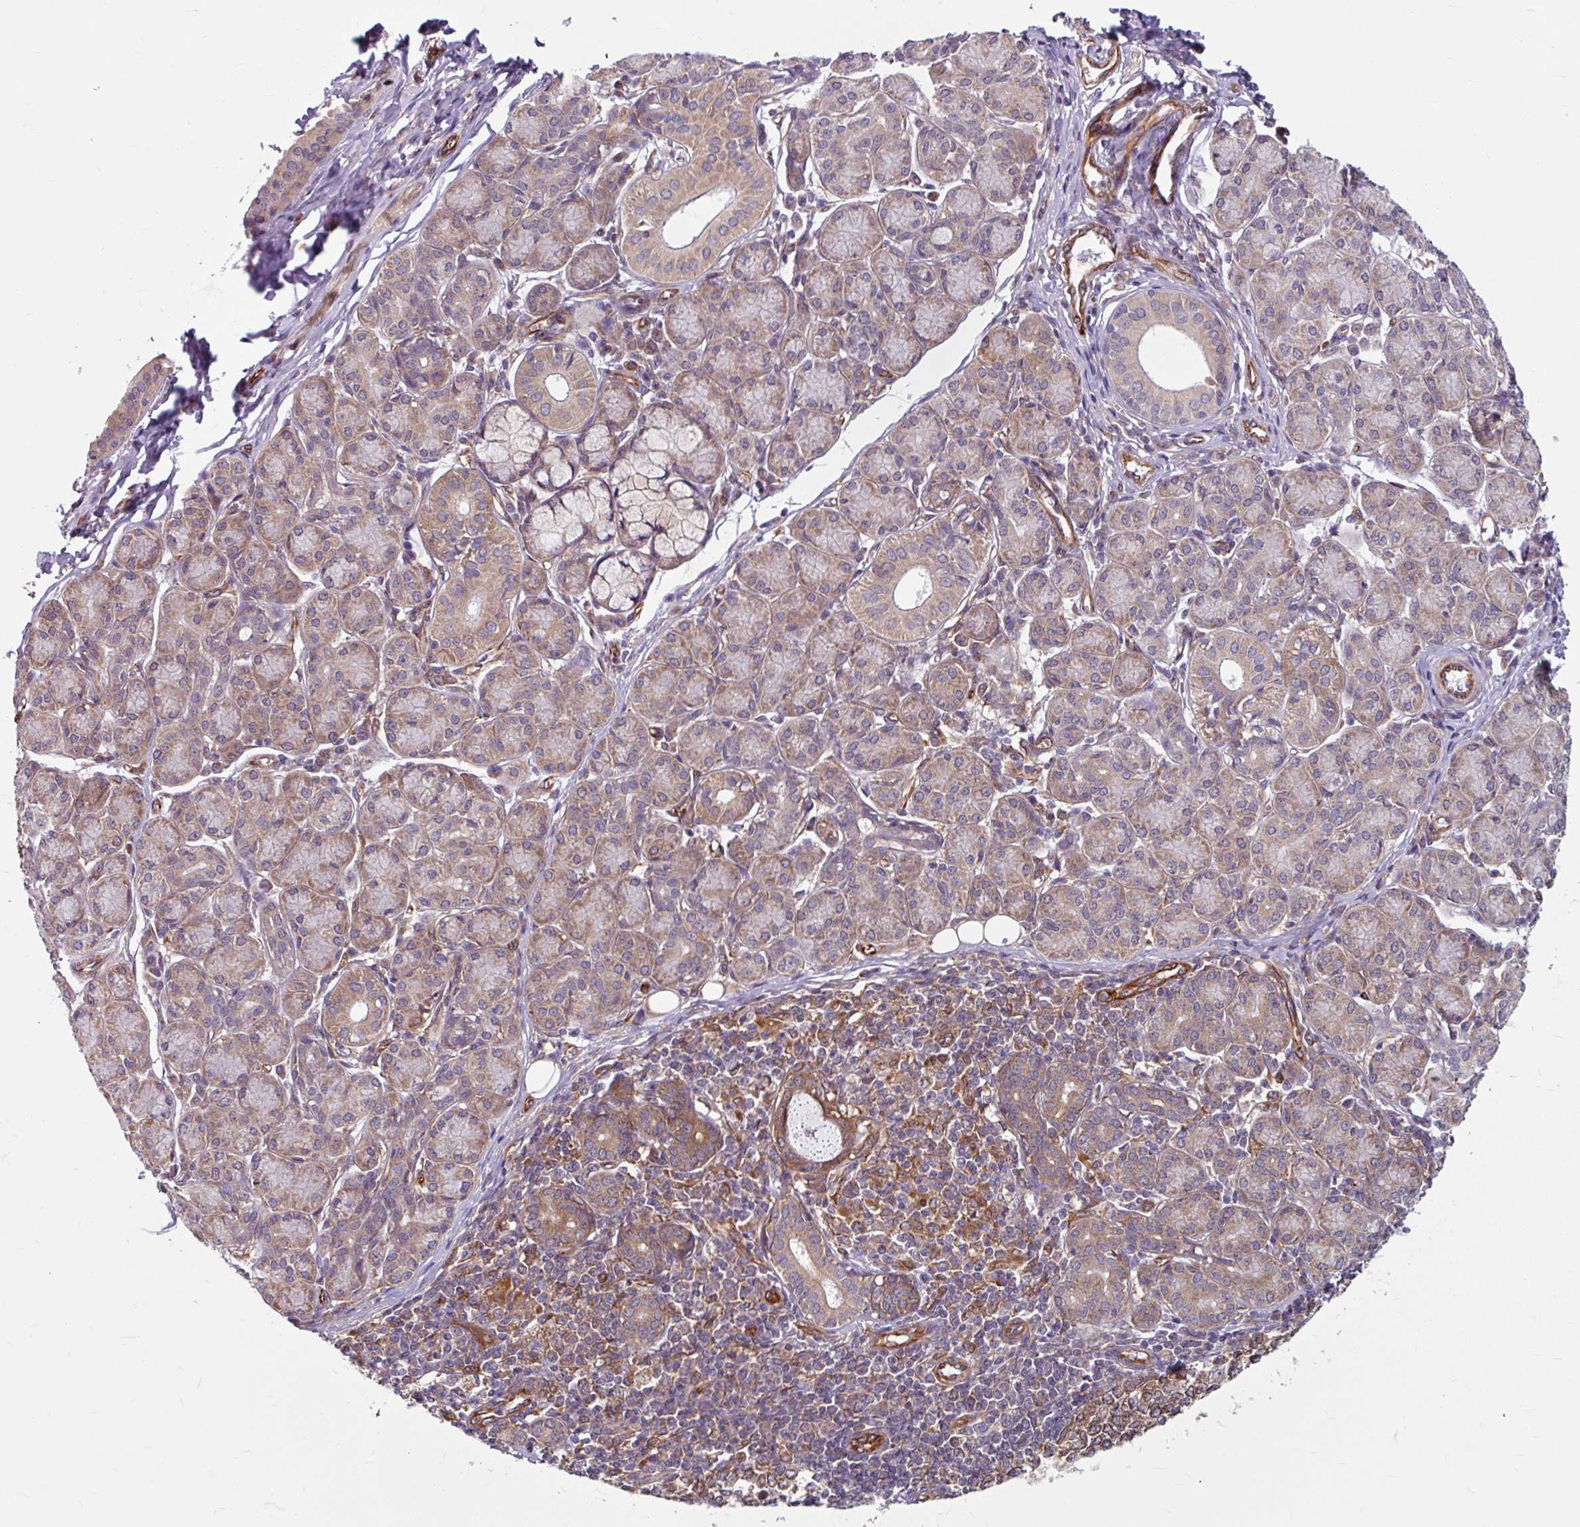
{"staining": {"intensity": "weak", "quantity": "25%-75%", "location": "cytoplasmic/membranous"}, "tissue": "salivary gland", "cell_type": "Glandular cells", "image_type": "normal", "snomed": [{"axis": "morphology", "description": "Normal tissue, NOS"}, {"axis": "morphology", "description": "Inflammation, NOS"}, {"axis": "topography", "description": "Lymph node"}, {"axis": "topography", "description": "Salivary gland"}], "caption": "Salivary gland stained with DAB IHC displays low levels of weak cytoplasmic/membranous positivity in approximately 25%-75% of glandular cells.", "gene": "DAAM2", "patient": {"sex": "male", "age": 3}}